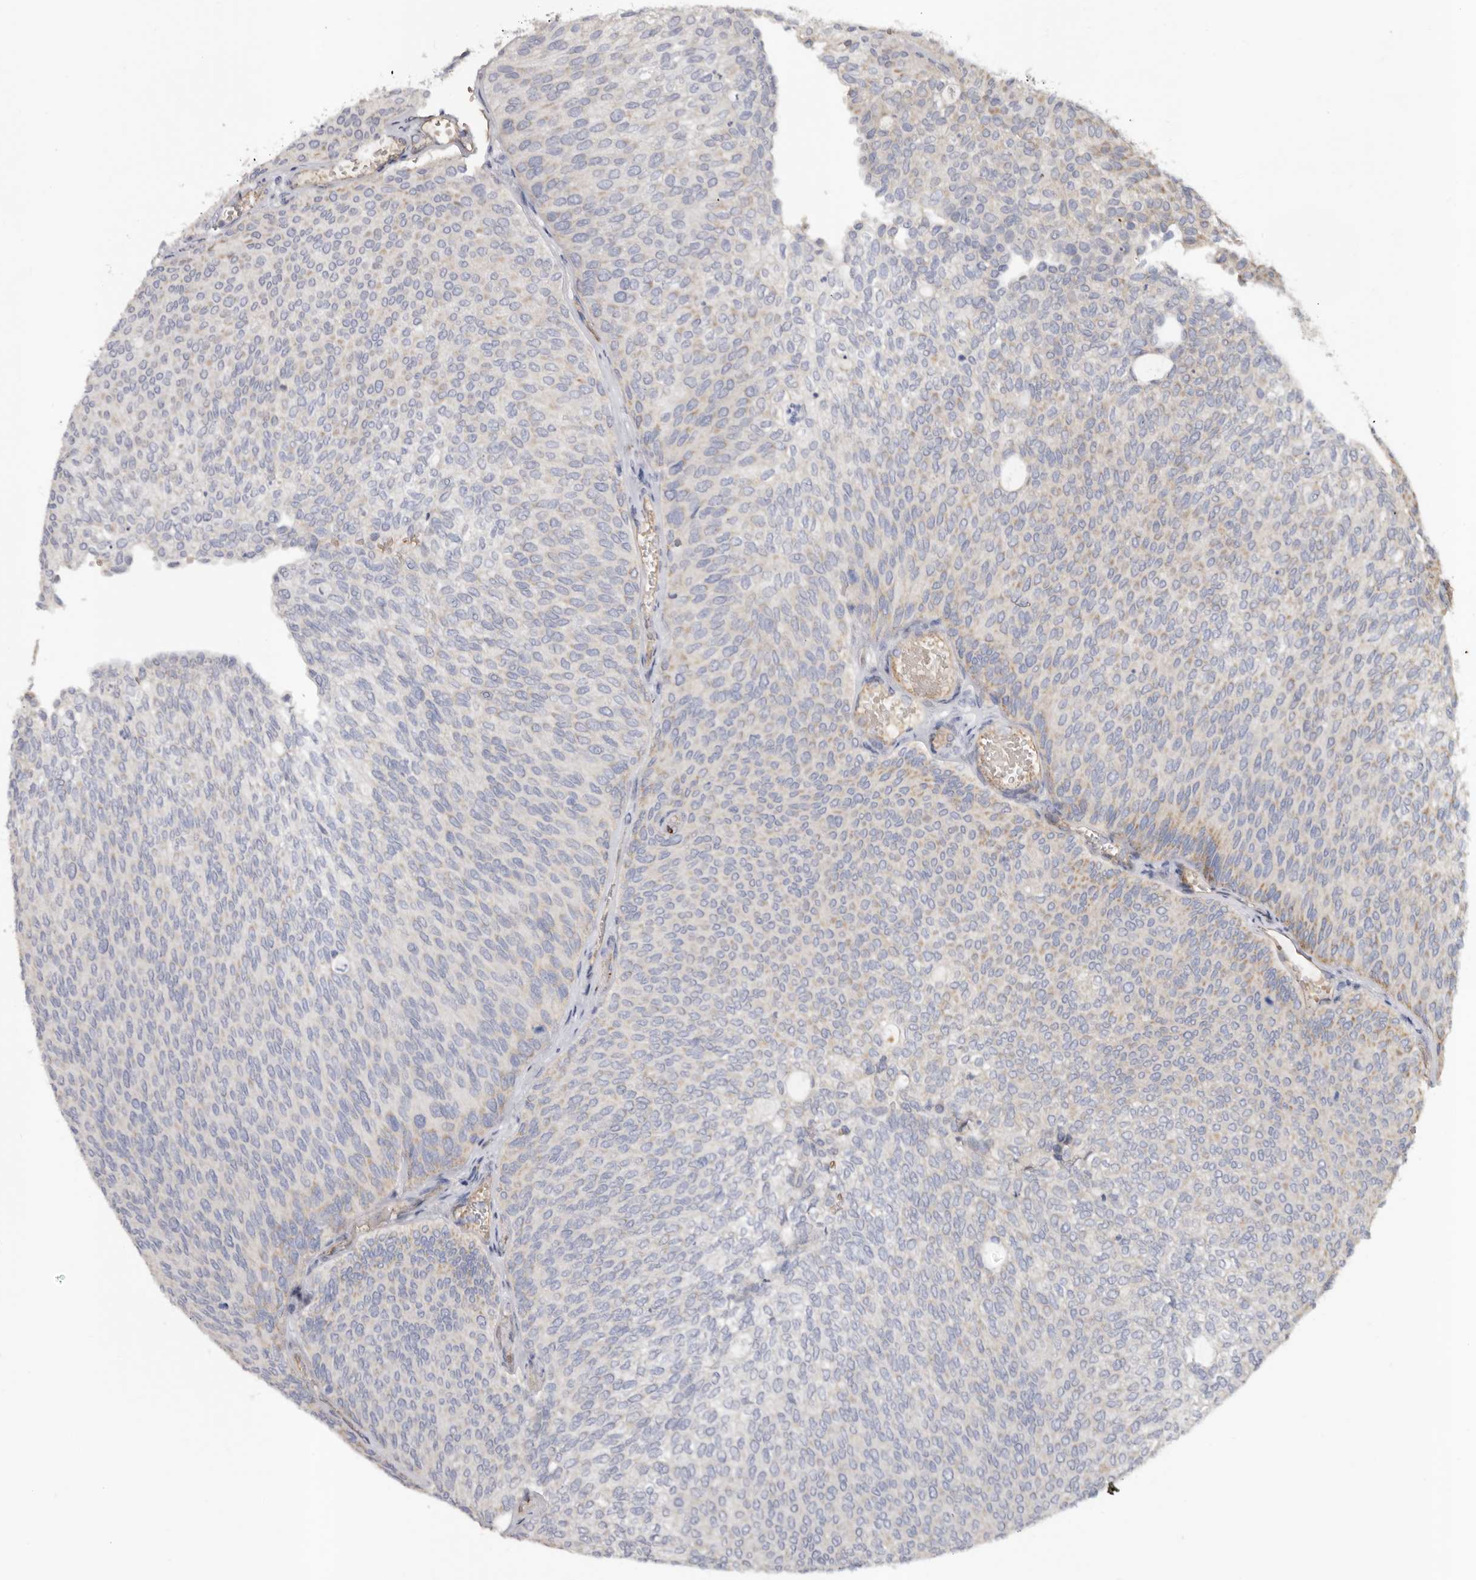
{"staining": {"intensity": "weak", "quantity": "<25%", "location": "cytoplasmic/membranous"}, "tissue": "urothelial cancer", "cell_type": "Tumor cells", "image_type": "cancer", "snomed": [{"axis": "morphology", "description": "Urothelial carcinoma, Low grade"}, {"axis": "topography", "description": "Urinary bladder"}], "caption": "Tumor cells are negative for protein expression in human urothelial carcinoma (low-grade).", "gene": "SPTA1", "patient": {"sex": "female", "age": 79}}